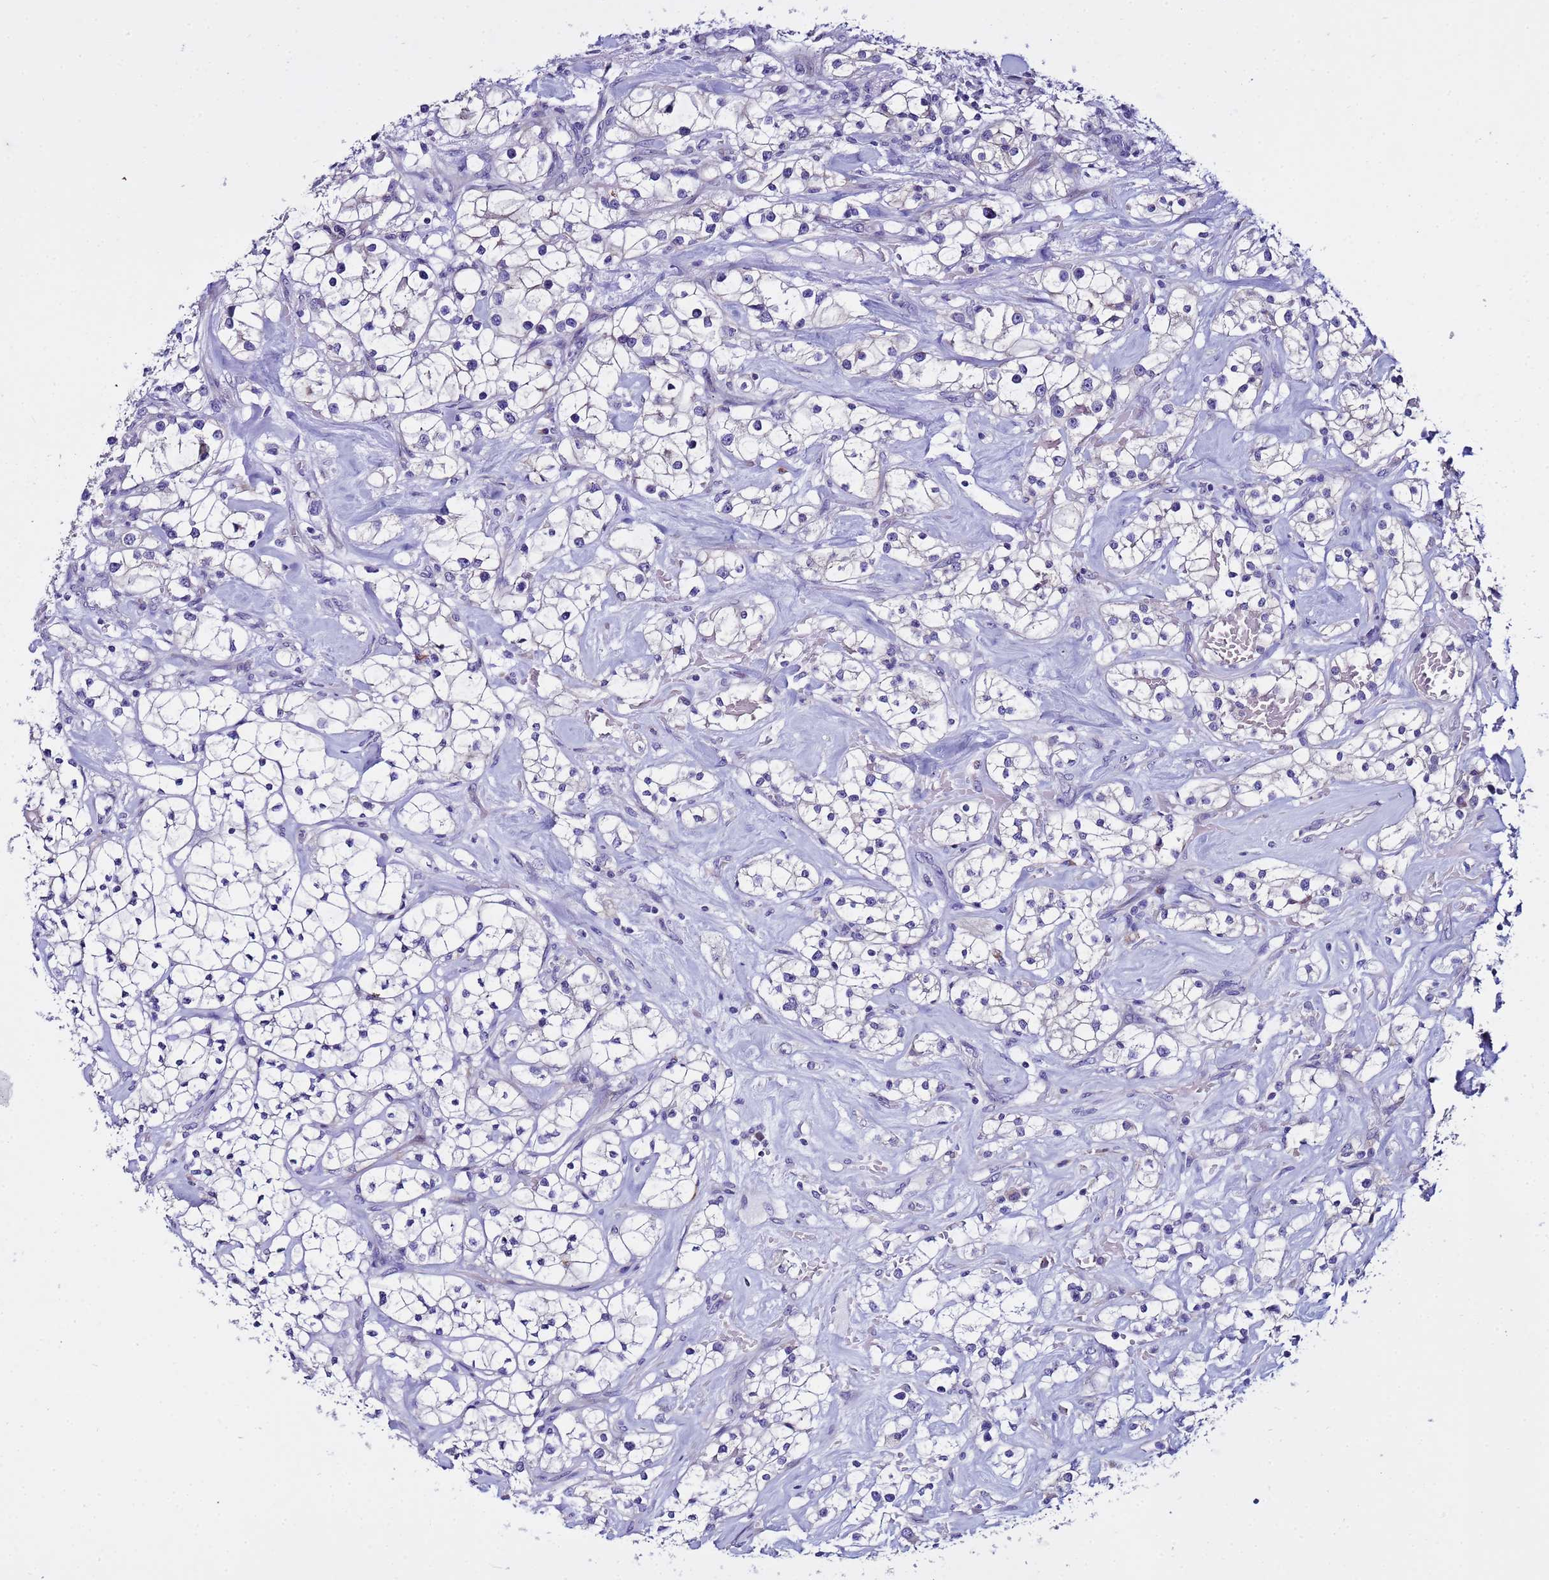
{"staining": {"intensity": "negative", "quantity": "none", "location": "none"}, "tissue": "renal cancer", "cell_type": "Tumor cells", "image_type": "cancer", "snomed": [{"axis": "morphology", "description": "Adenocarcinoma, NOS"}, {"axis": "topography", "description": "Kidney"}], "caption": "Immunohistochemical staining of human adenocarcinoma (renal) demonstrates no significant staining in tumor cells.", "gene": "IGSF11", "patient": {"sex": "male", "age": 77}}